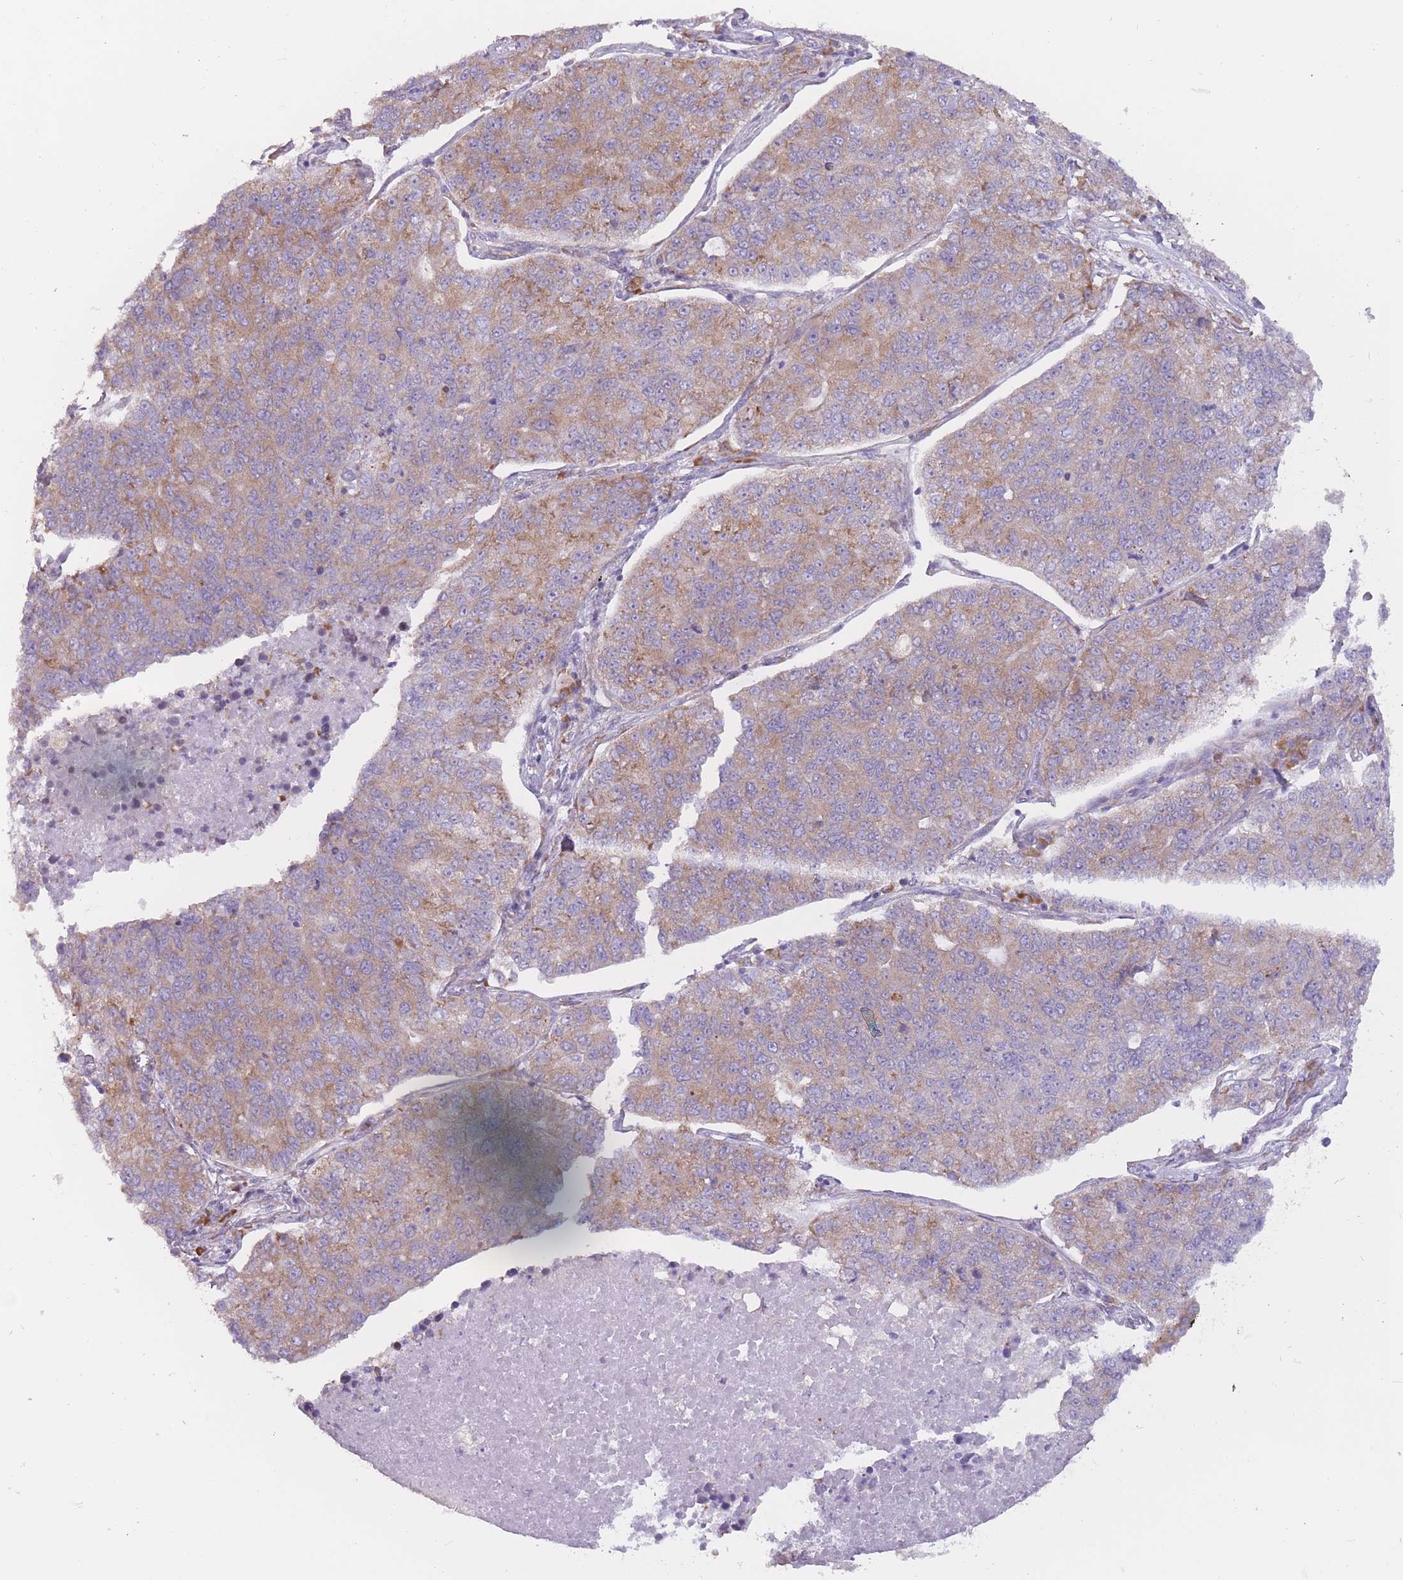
{"staining": {"intensity": "moderate", "quantity": "25%-75%", "location": "cytoplasmic/membranous"}, "tissue": "lung cancer", "cell_type": "Tumor cells", "image_type": "cancer", "snomed": [{"axis": "morphology", "description": "Adenocarcinoma, NOS"}, {"axis": "topography", "description": "Lung"}], "caption": "High-power microscopy captured an IHC micrograph of lung cancer, revealing moderate cytoplasmic/membranous staining in approximately 25%-75% of tumor cells.", "gene": "RPL18", "patient": {"sex": "male", "age": 49}}